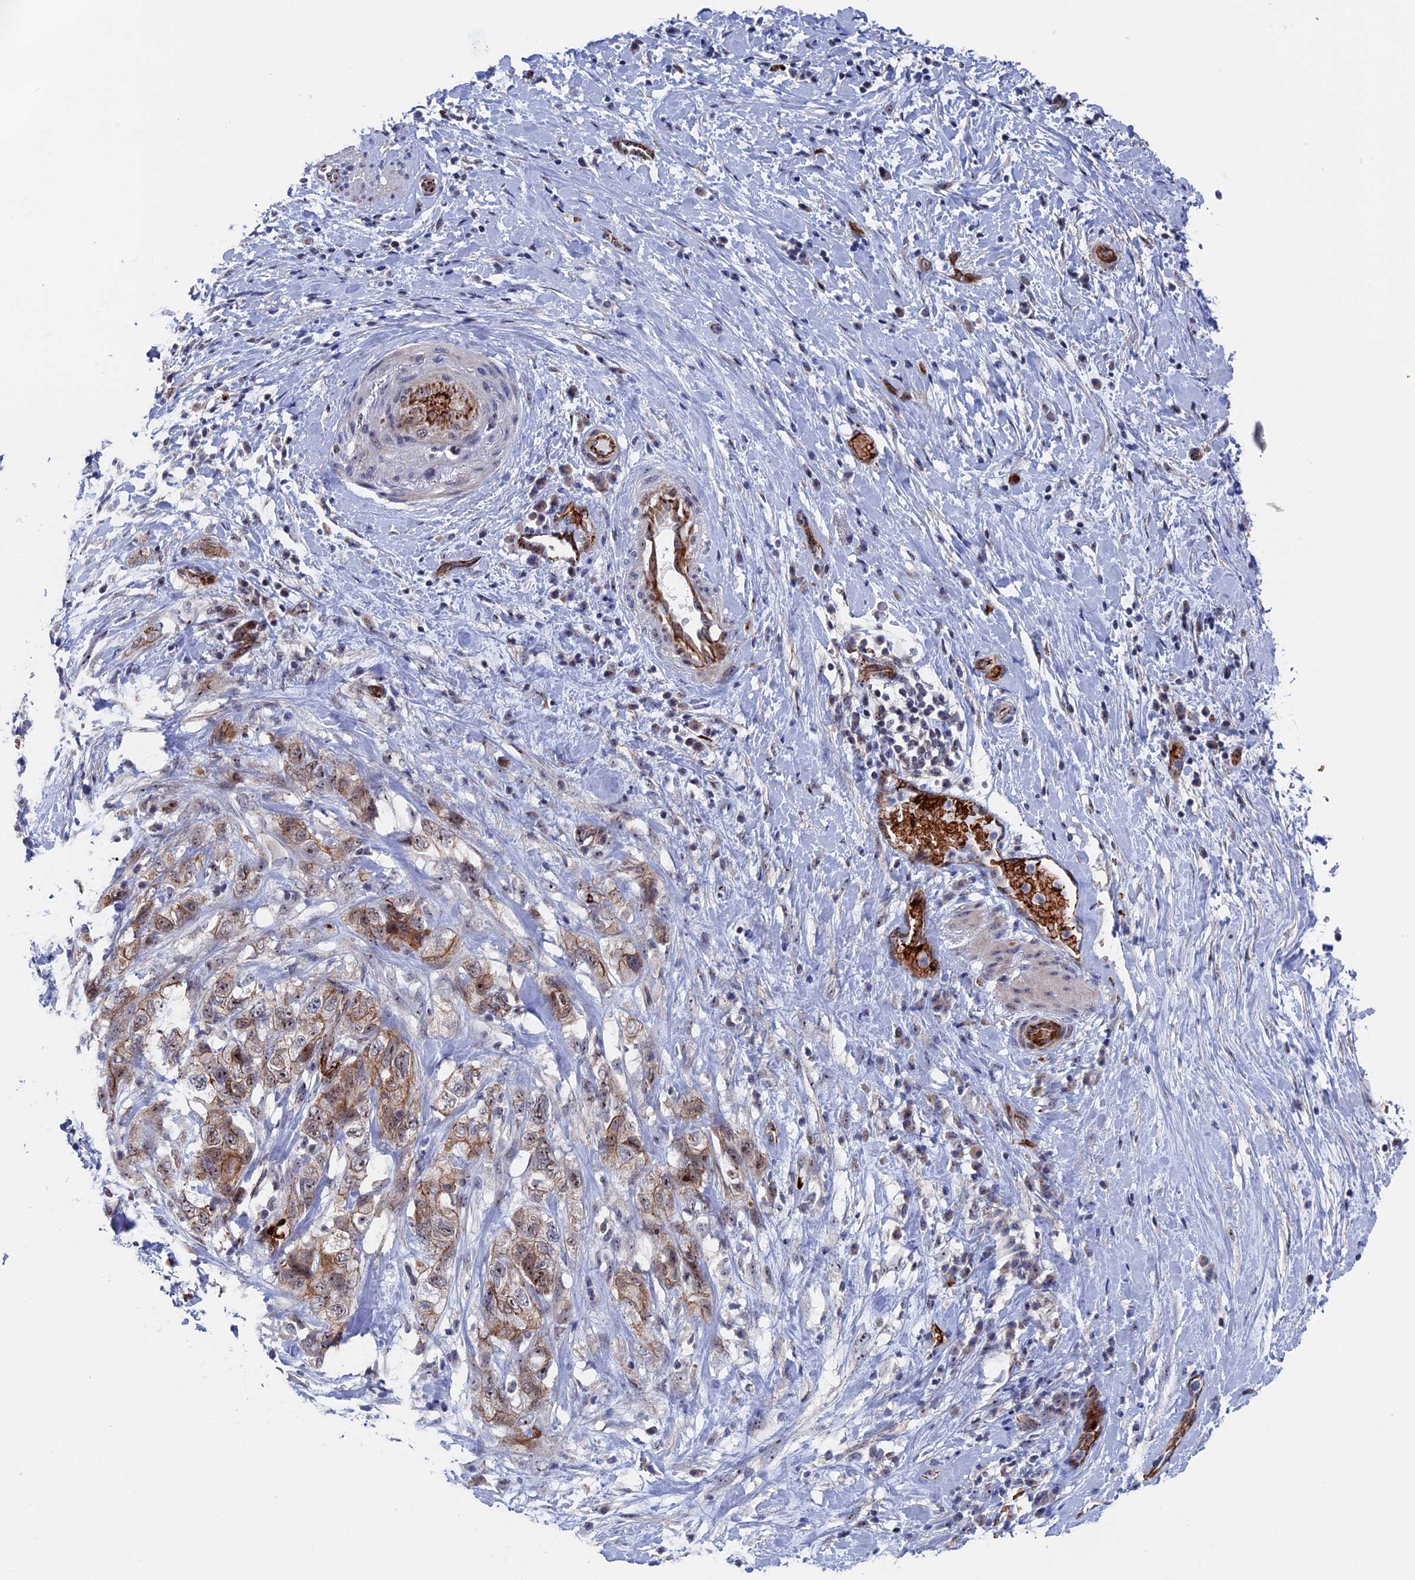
{"staining": {"intensity": "moderate", "quantity": "25%-75%", "location": "cytoplasmic/membranous"}, "tissue": "pancreatic cancer", "cell_type": "Tumor cells", "image_type": "cancer", "snomed": [{"axis": "morphology", "description": "Adenocarcinoma, NOS"}, {"axis": "topography", "description": "Pancreas"}], "caption": "Tumor cells display medium levels of moderate cytoplasmic/membranous expression in approximately 25%-75% of cells in human pancreatic adenocarcinoma. The staining was performed using DAB (3,3'-diaminobenzidine) to visualize the protein expression in brown, while the nuclei were stained in blue with hematoxylin (Magnification: 20x).", "gene": "EXOSC9", "patient": {"sex": "female", "age": 73}}